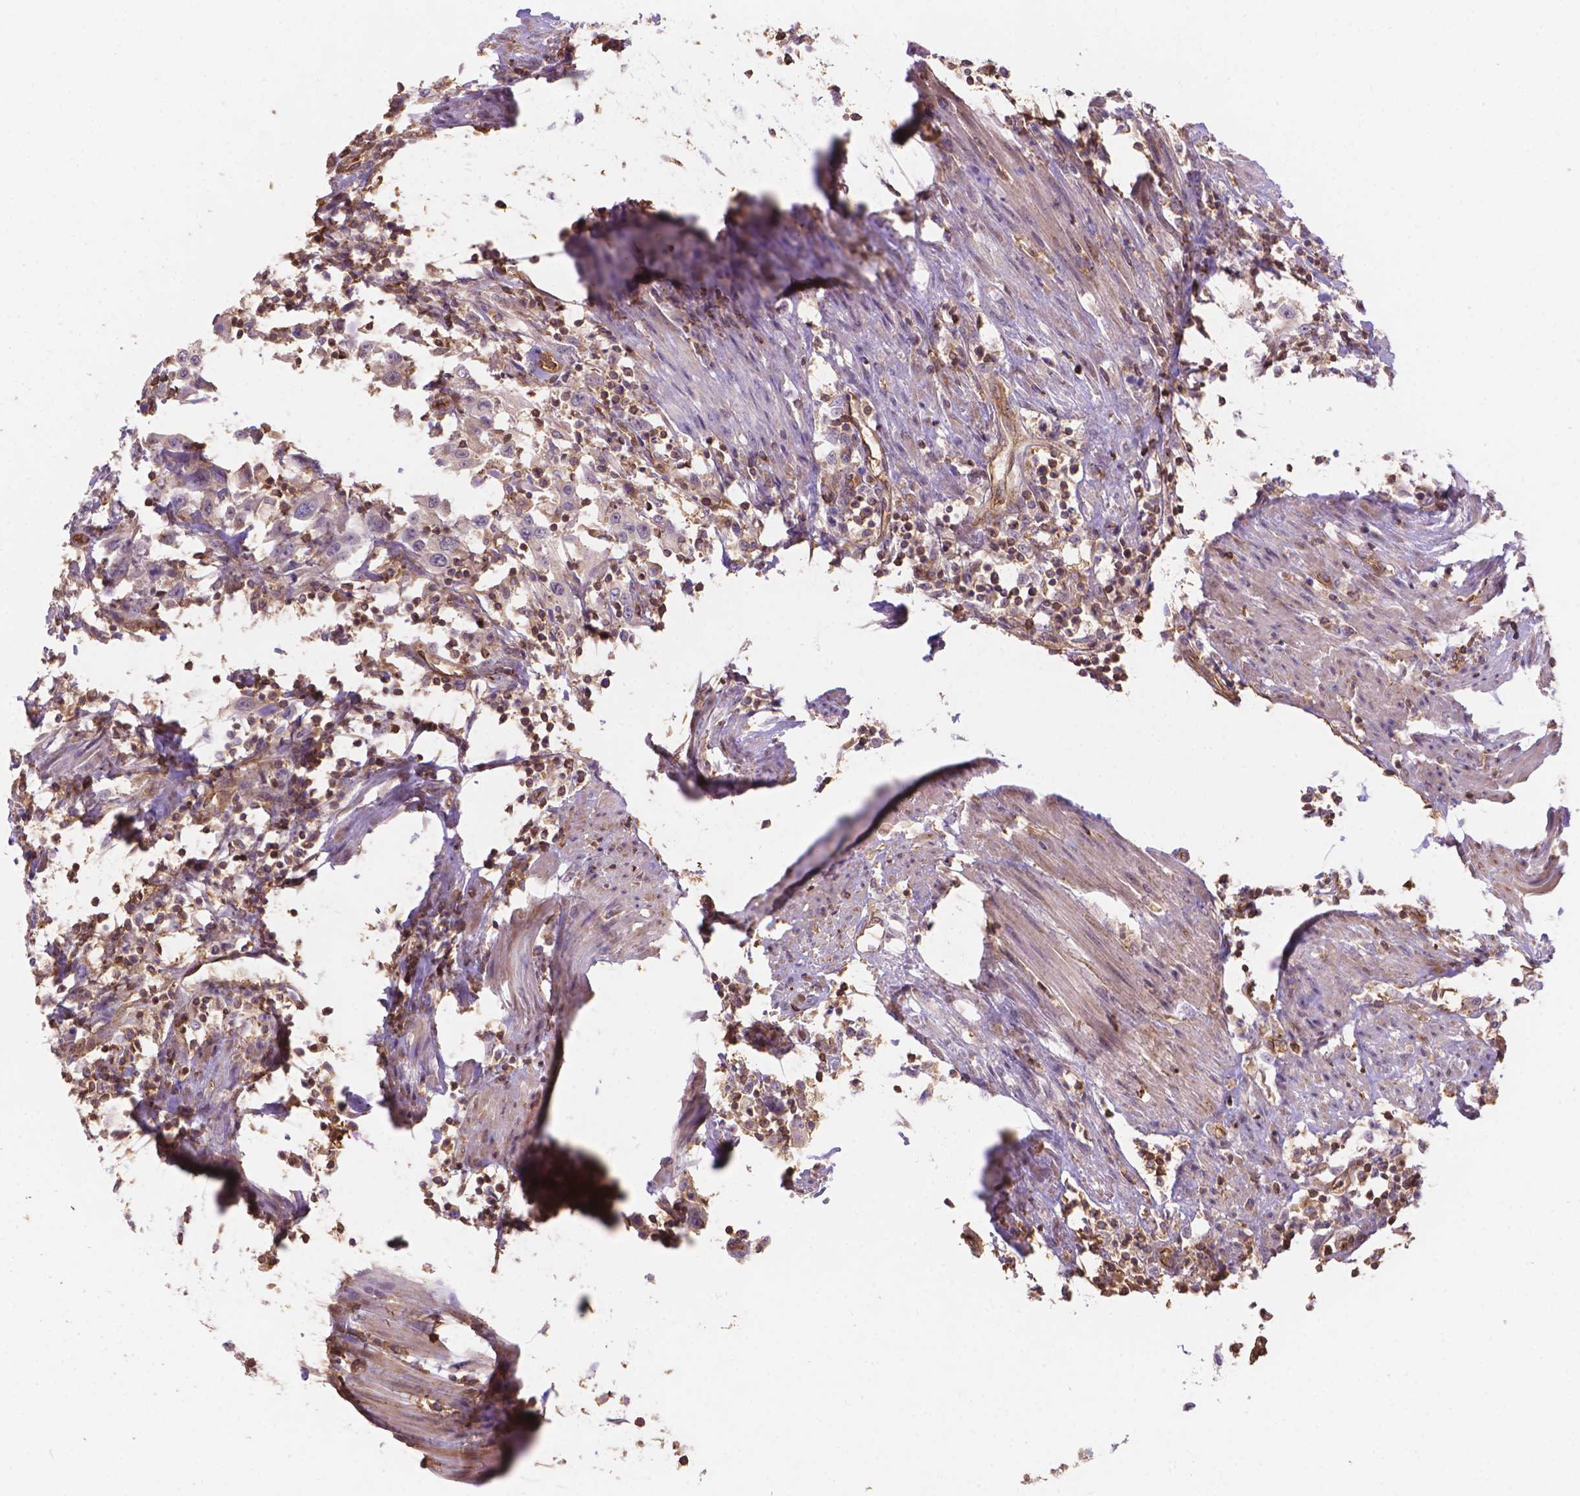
{"staining": {"intensity": "weak", "quantity": "<25%", "location": "cytoplasmic/membranous"}, "tissue": "urothelial cancer", "cell_type": "Tumor cells", "image_type": "cancer", "snomed": [{"axis": "morphology", "description": "Urothelial carcinoma, High grade"}, {"axis": "topography", "description": "Urinary bladder"}], "caption": "Tumor cells show no significant protein expression in high-grade urothelial carcinoma.", "gene": "DMWD", "patient": {"sex": "male", "age": 61}}